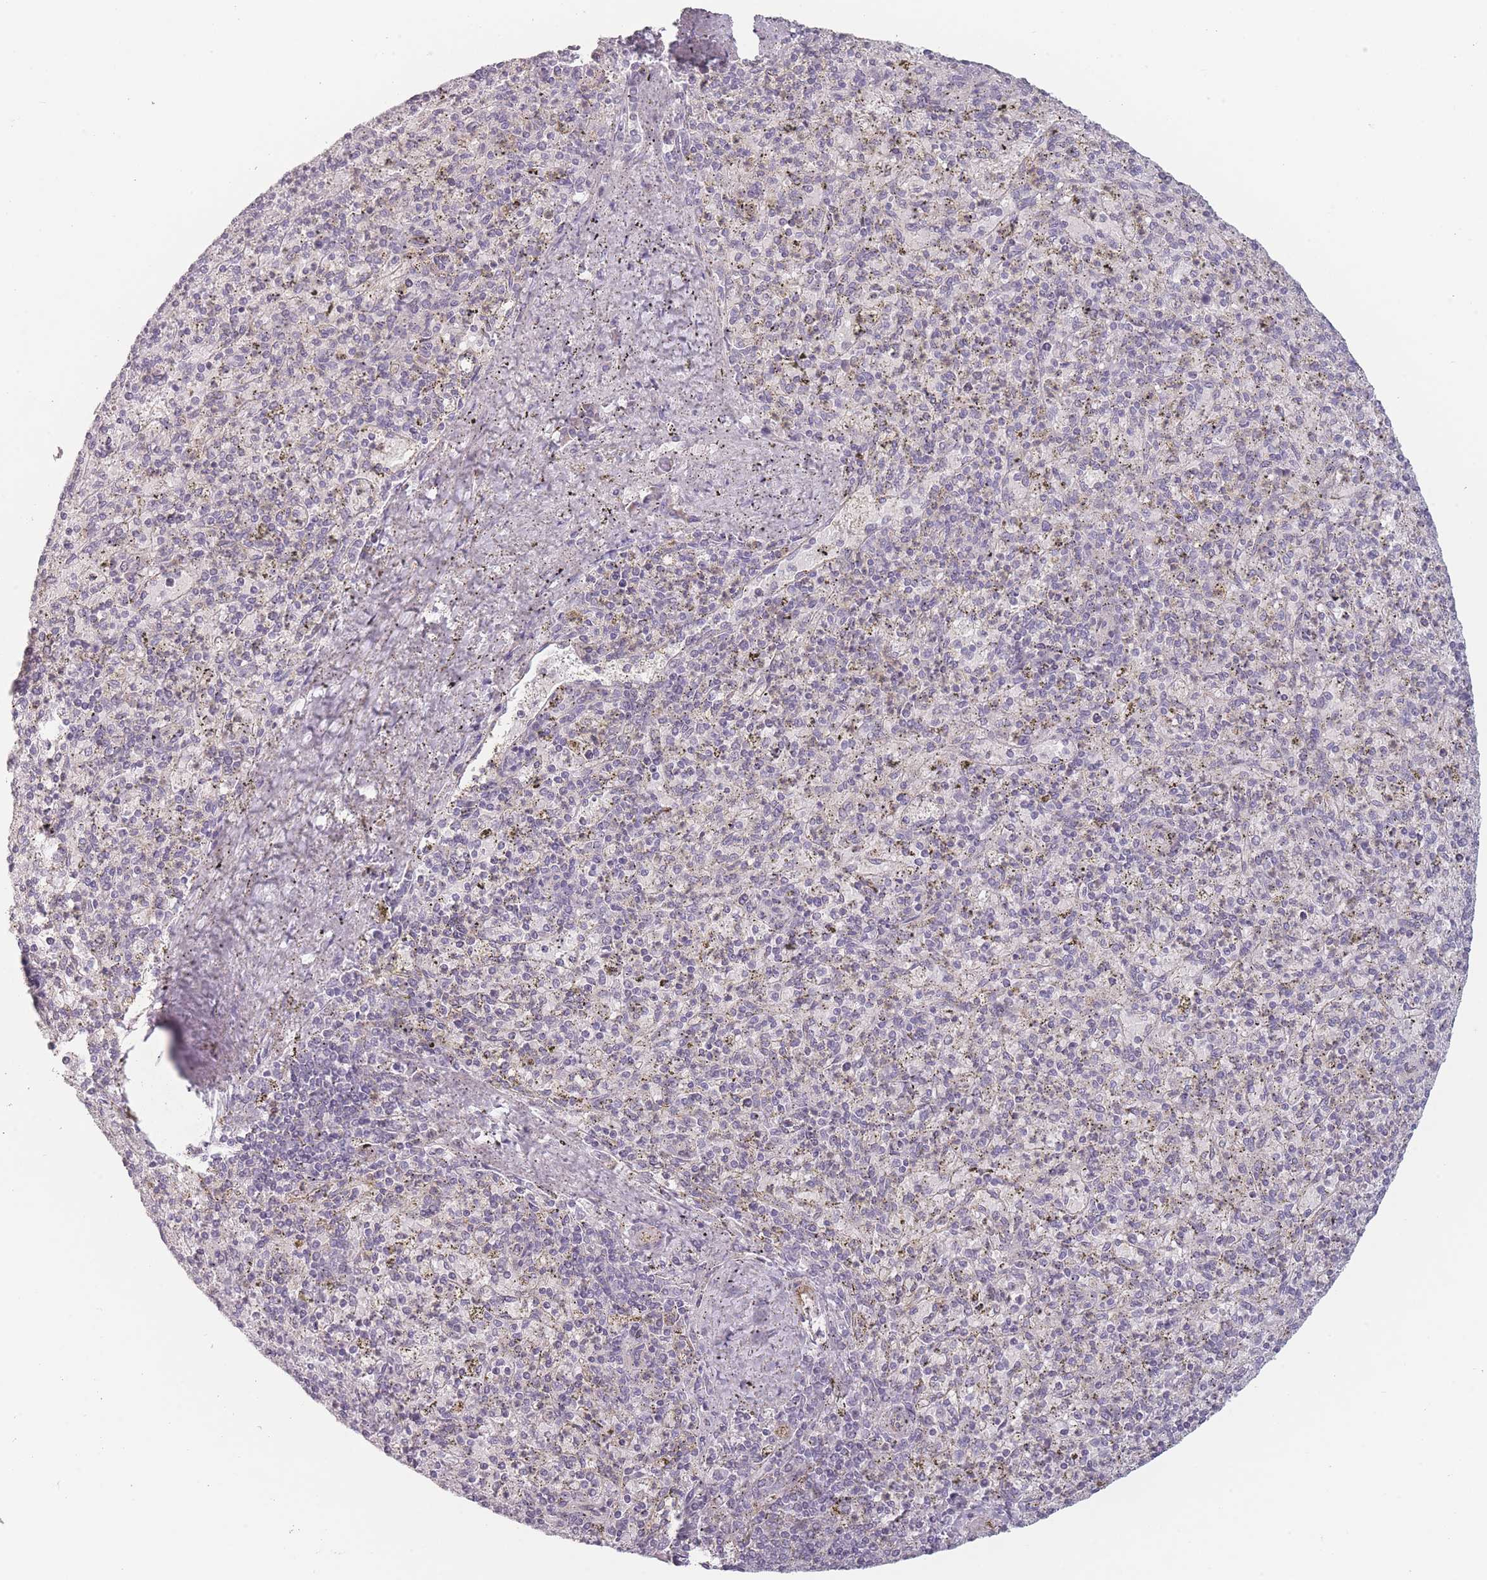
{"staining": {"intensity": "negative", "quantity": "none", "location": "none"}, "tissue": "spleen", "cell_type": "Cells in red pulp", "image_type": "normal", "snomed": [{"axis": "morphology", "description": "Normal tissue, NOS"}, {"axis": "topography", "description": "Spleen"}], "caption": "High magnification brightfield microscopy of benign spleen stained with DAB (brown) and counterstained with hematoxylin (blue): cells in red pulp show no significant expression. (Stains: DAB immunohistochemistry with hematoxylin counter stain, Microscopy: brightfield microscopy at high magnification).", "gene": "RASL10B", "patient": {"sex": "male", "age": 72}}